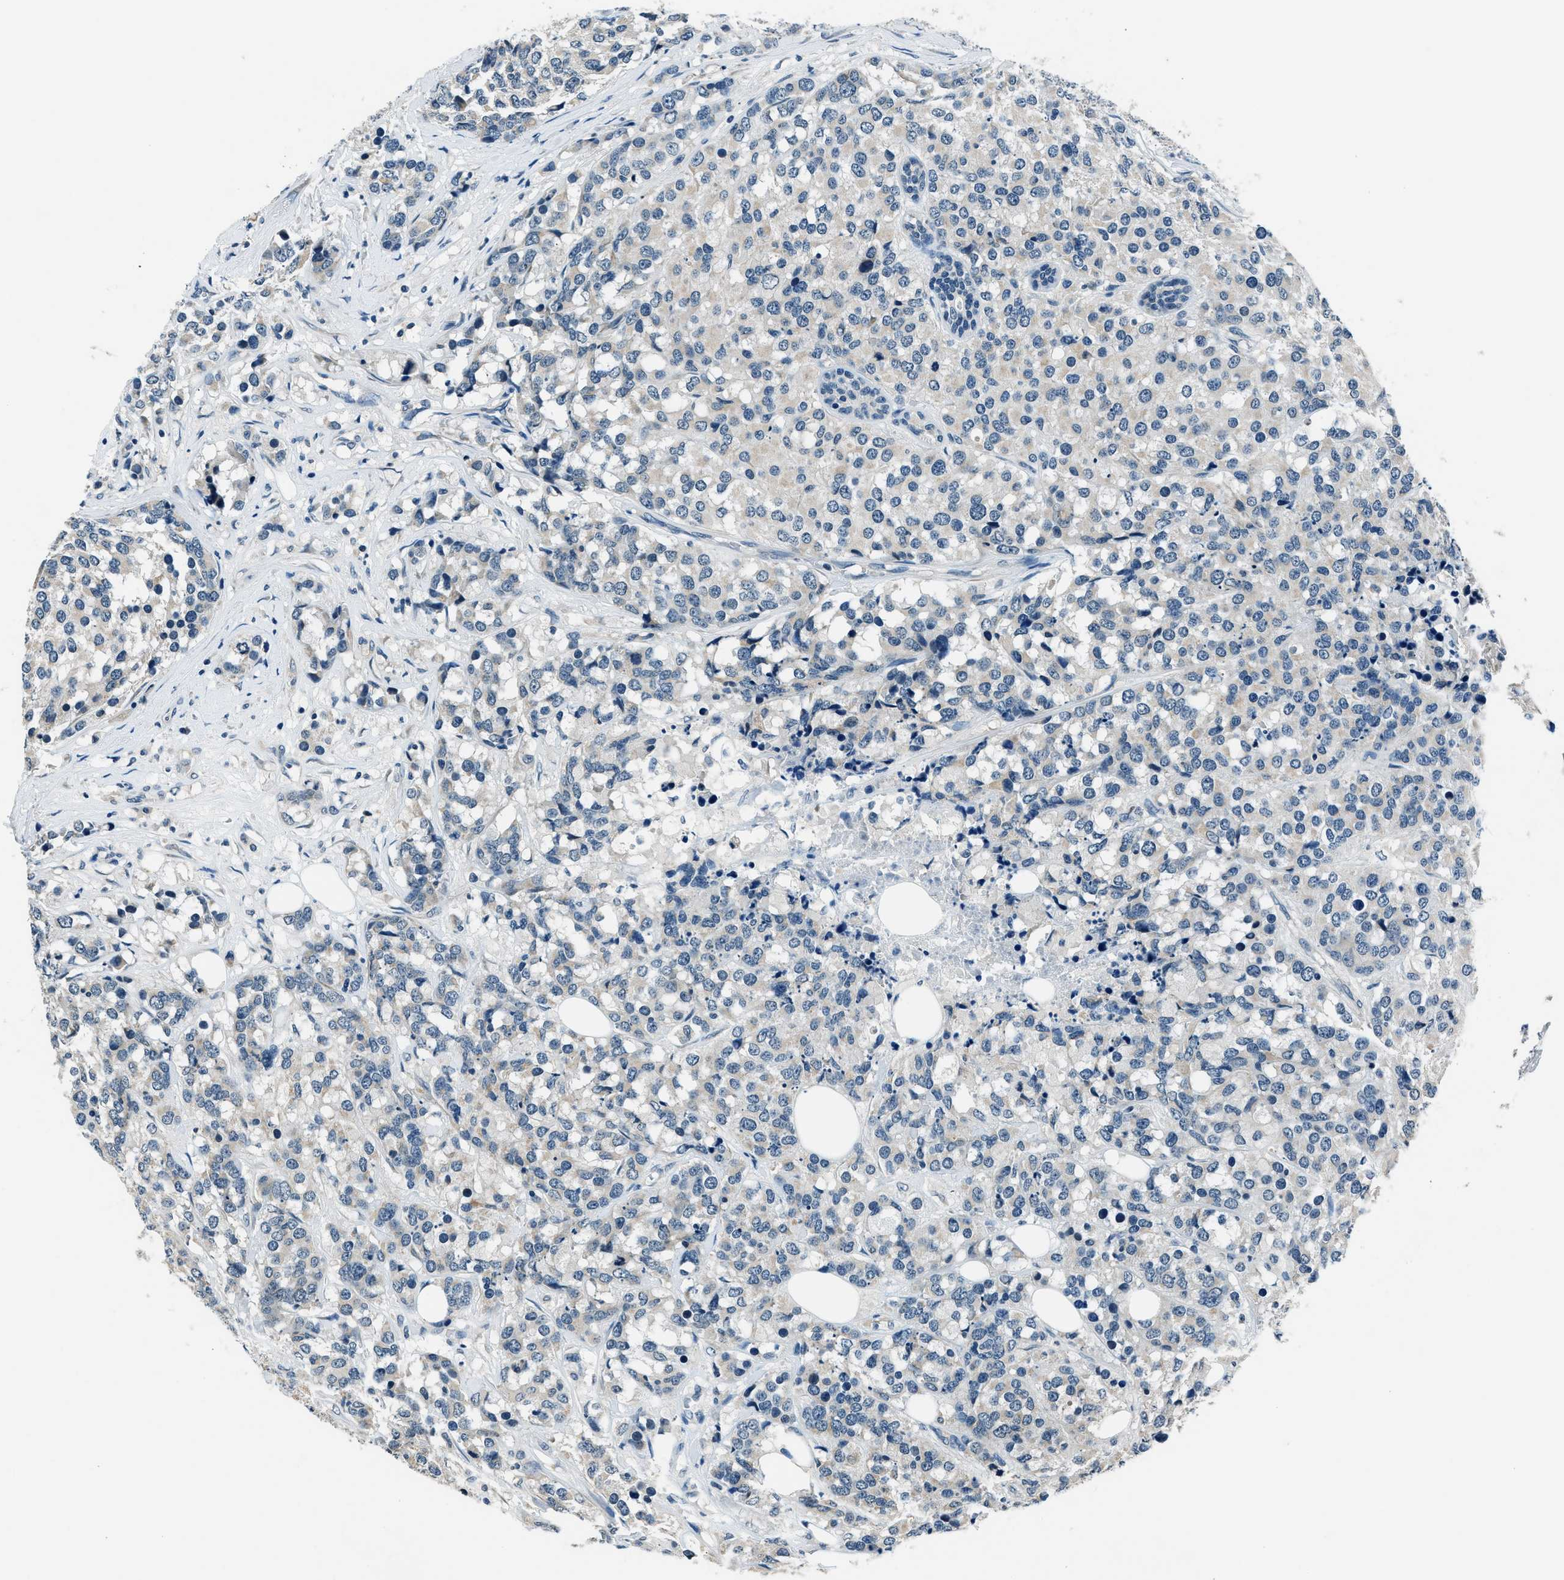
{"staining": {"intensity": "negative", "quantity": "none", "location": "none"}, "tissue": "breast cancer", "cell_type": "Tumor cells", "image_type": "cancer", "snomed": [{"axis": "morphology", "description": "Lobular carcinoma"}, {"axis": "topography", "description": "Breast"}], "caption": "Immunohistochemistry image of human breast cancer (lobular carcinoma) stained for a protein (brown), which displays no expression in tumor cells.", "gene": "NME8", "patient": {"sex": "female", "age": 59}}